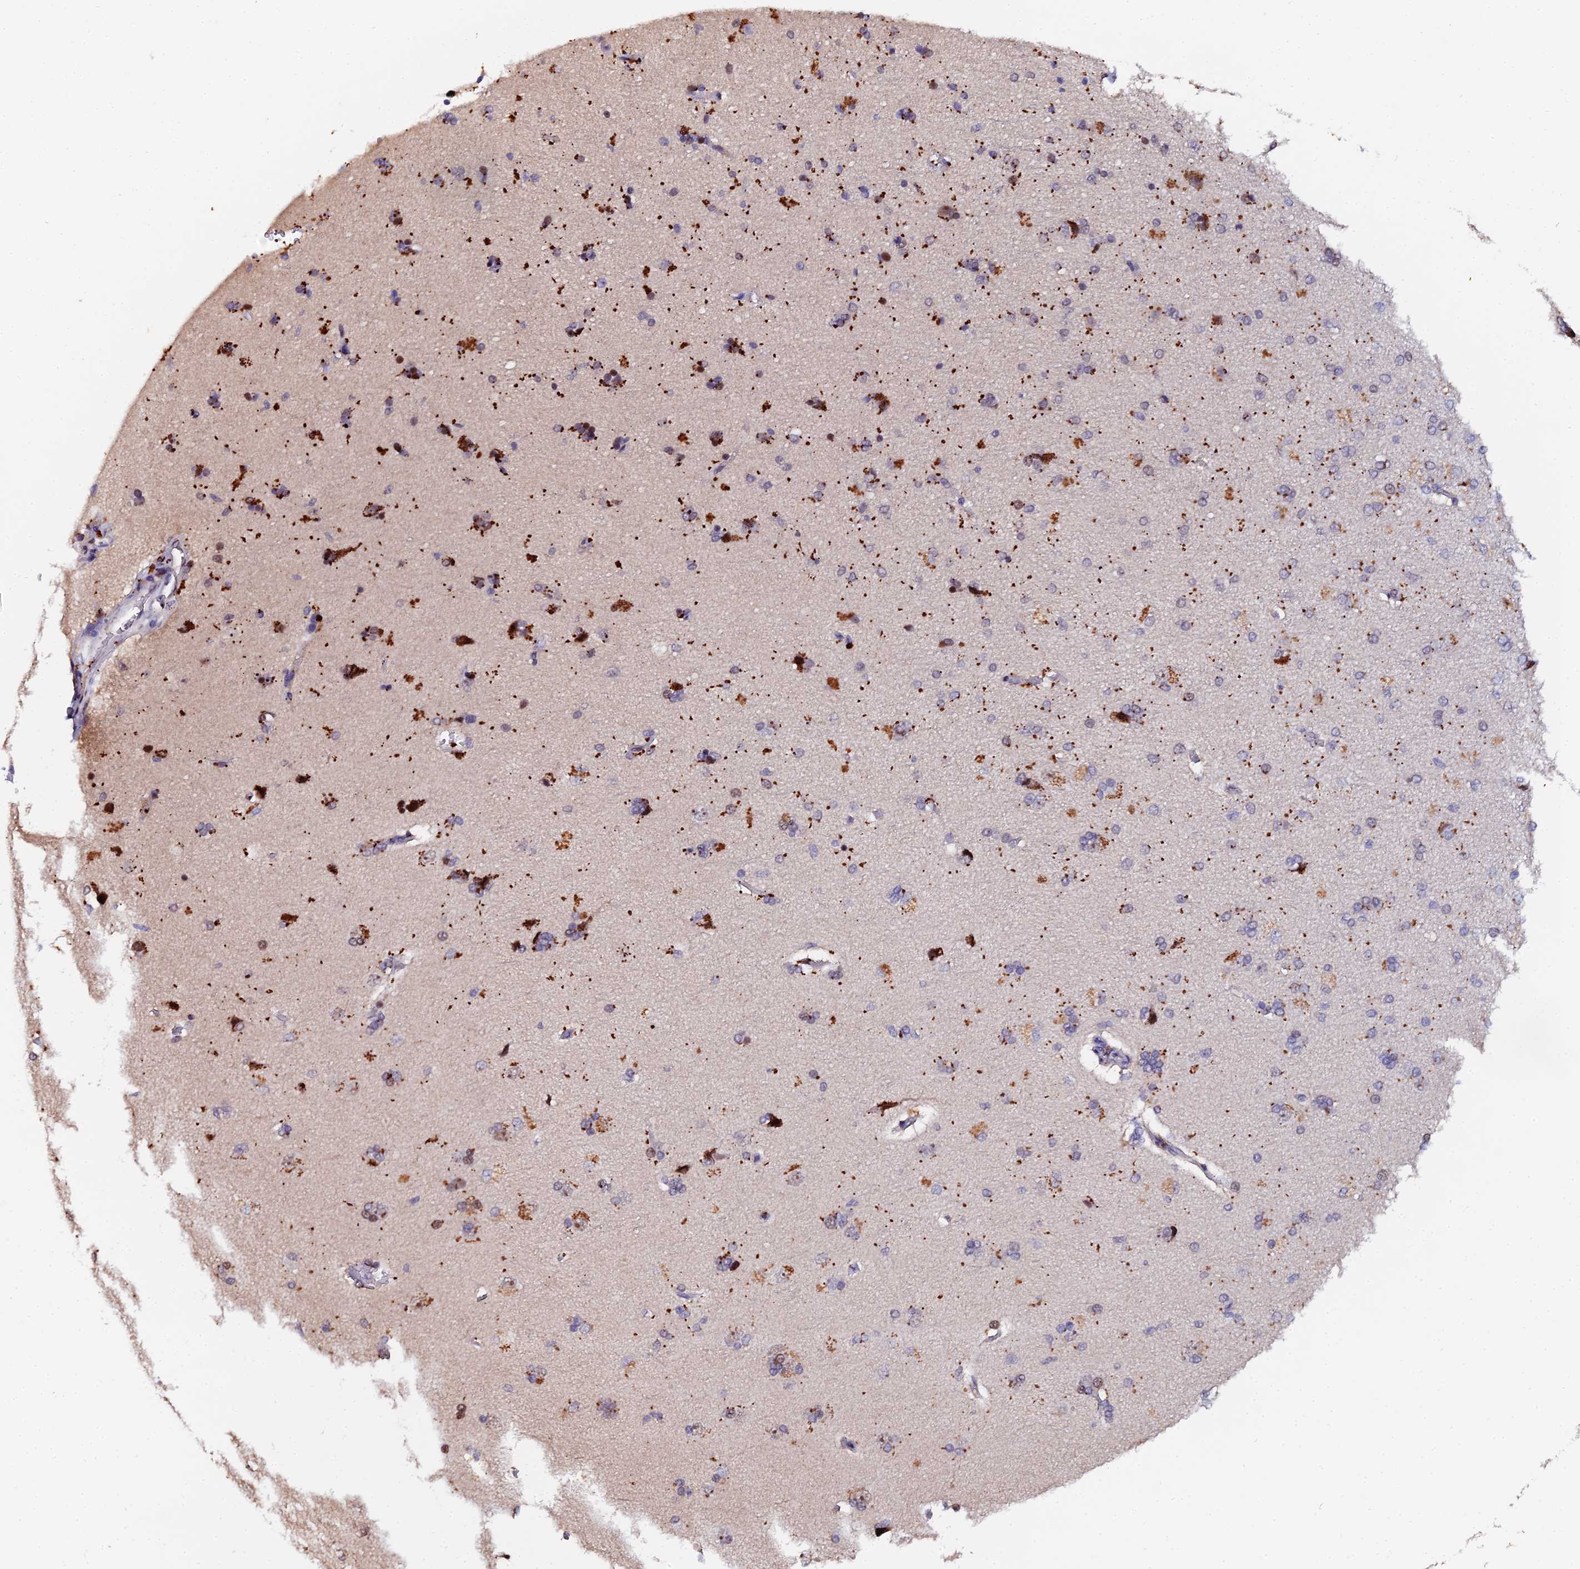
{"staining": {"intensity": "moderate", "quantity": "<25%", "location": "nuclear"}, "tissue": "cerebral cortex", "cell_type": "Endothelial cells", "image_type": "normal", "snomed": [{"axis": "morphology", "description": "Normal tissue, NOS"}, {"axis": "topography", "description": "Cerebral cortex"}], "caption": "IHC staining of benign cerebral cortex, which shows low levels of moderate nuclear expression in about <25% of endothelial cells indicating moderate nuclear protein staining. The staining was performed using DAB (brown) for protein detection and nuclei were counterstained in hematoxylin (blue).", "gene": "TIFA", "patient": {"sex": "male", "age": 62}}